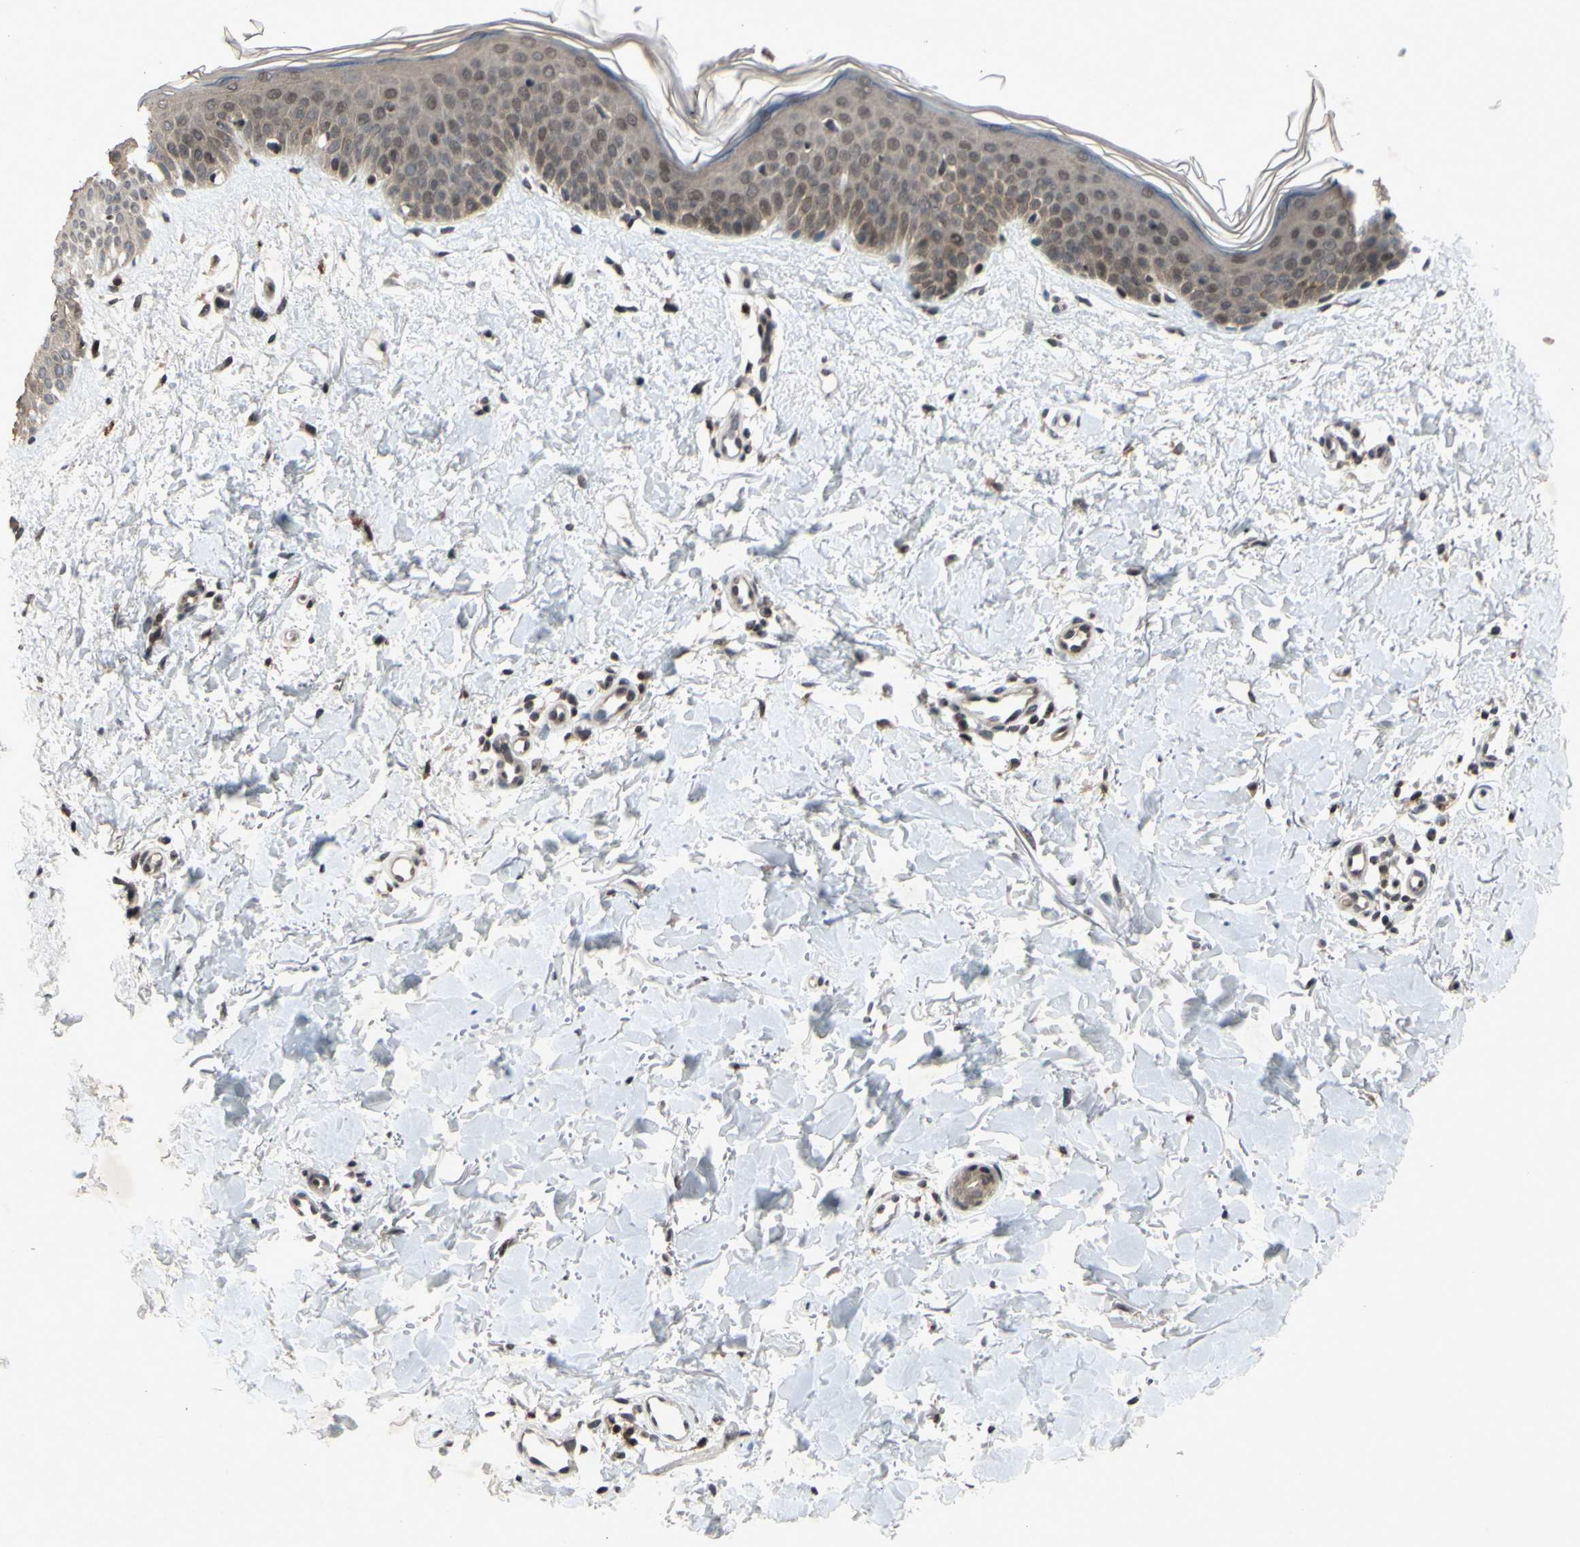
{"staining": {"intensity": "moderate", "quantity": "25%-75%", "location": "cytoplasmic/membranous"}, "tissue": "skin", "cell_type": "Fibroblasts", "image_type": "normal", "snomed": [{"axis": "morphology", "description": "Normal tissue, NOS"}, {"axis": "topography", "description": "Skin"}], "caption": "Protein staining of normal skin exhibits moderate cytoplasmic/membranous positivity in about 25%-75% of fibroblasts. Nuclei are stained in blue.", "gene": "XPO1", "patient": {"sex": "female", "age": 56}}